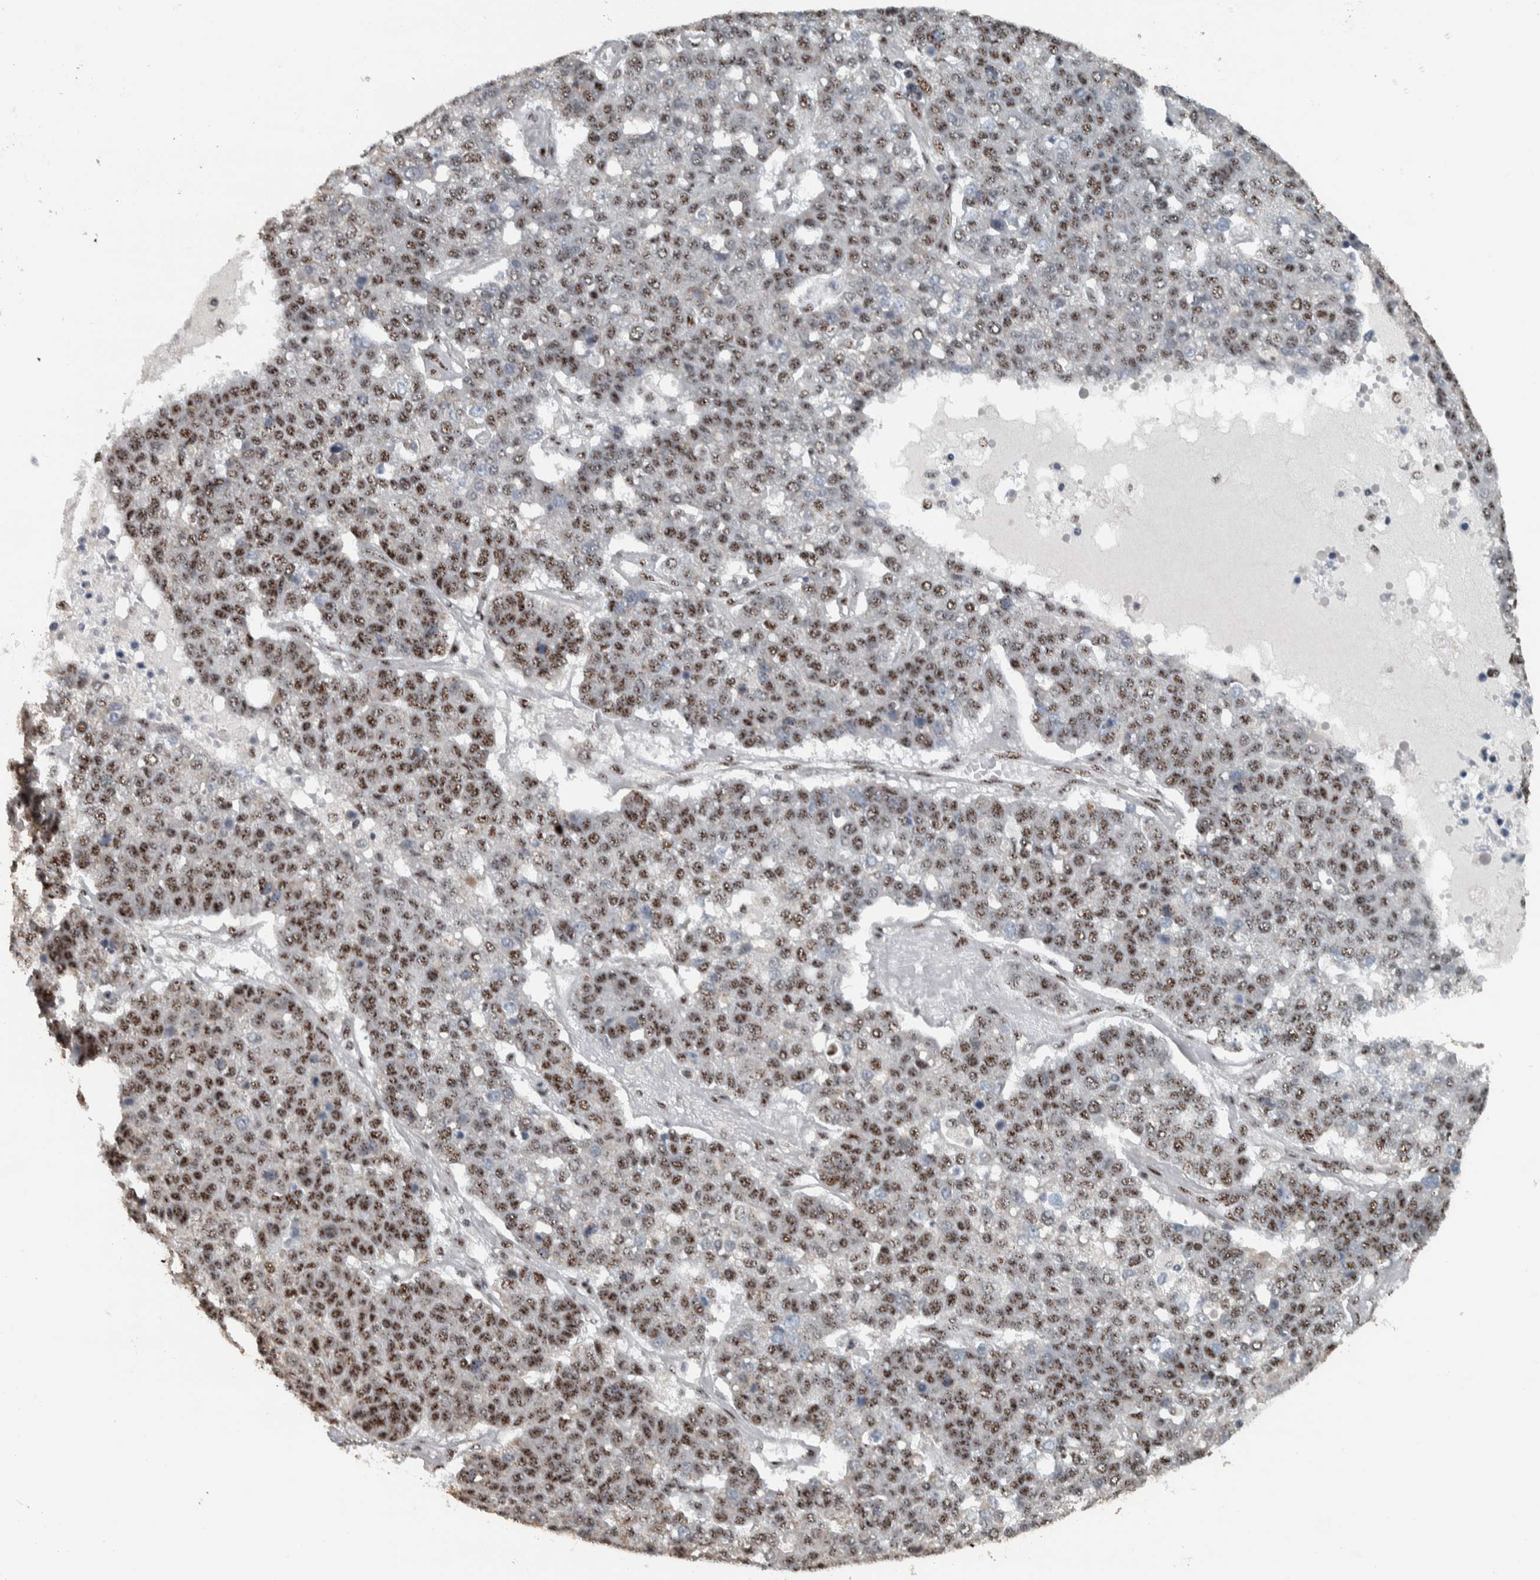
{"staining": {"intensity": "moderate", "quantity": ">75%", "location": "nuclear"}, "tissue": "pancreatic cancer", "cell_type": "Tumor cells", "image_type": "cancer", "snomed": [{"axis": "morphology", "description": "Adenocarcinoma, NOS"}, {"axis": "topography", "description": "Pancreas"}], "caption": "Immunohistochemistry (IHC) histopathology image of human pancreatic adenocarcinoma stained for a protein (brown), which demonstrates medium levels of moderate nuclear expression in about >75% of tumor cells.", "gene": "SON", "patient": {"sex": "female", "age": 61}}